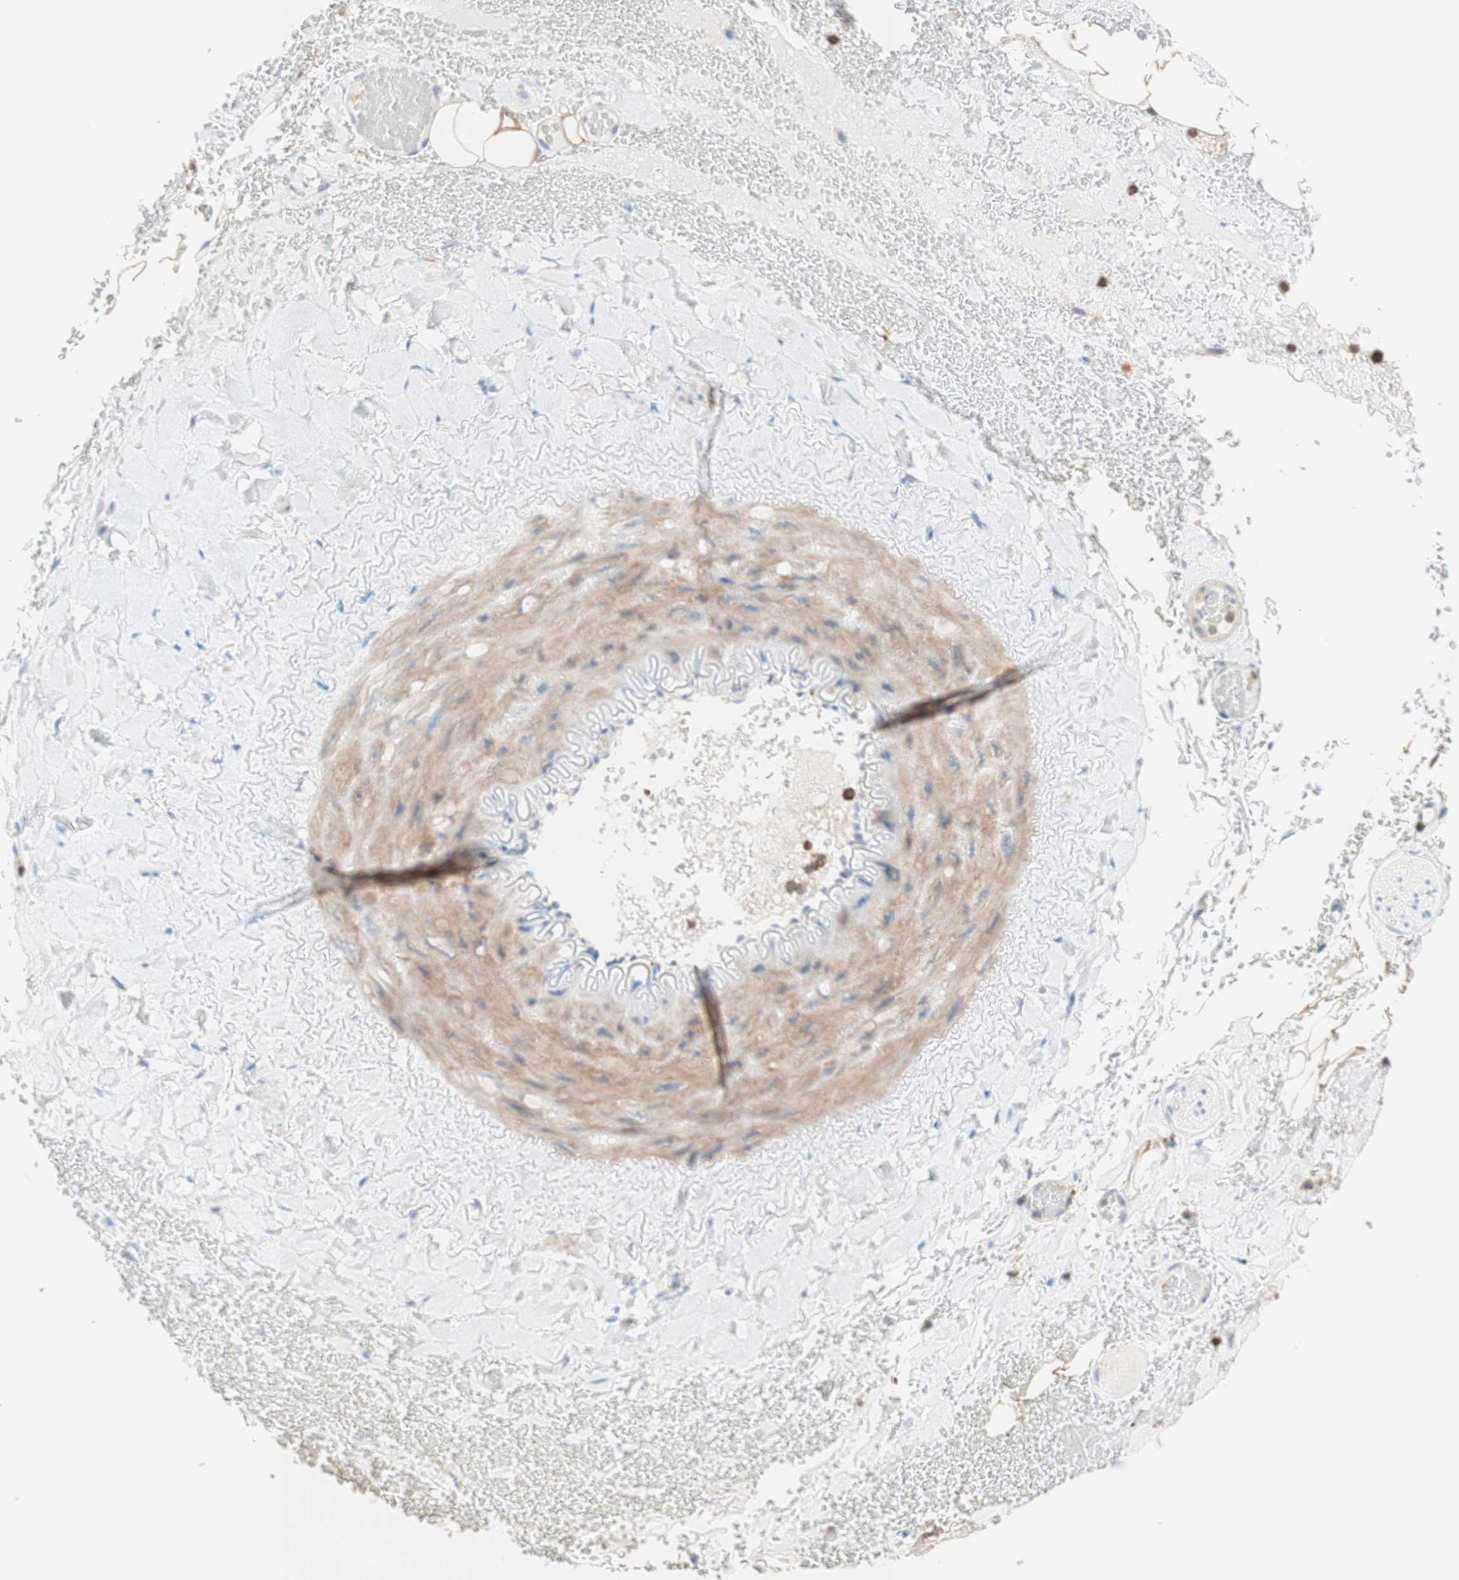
{"staining": {"intensity": "negative", "quantity": "none", "location": "none"}, "tissue": "adipose tissue", "cell_type": "Adipocytes", "image_type": "normal", "snomed": [{"axis": "morphology", "description": "Normal tissue, NOS"}, {"axis": "topography", "description": "Peripheral nerve tissue"}], "caption": "This is an immunohistochemistry histopathology image of normal adipose tissue. There is no expression in adipocytes.", "gene": "SPINK6", "patient": {"sex": "male", "age": 70}}